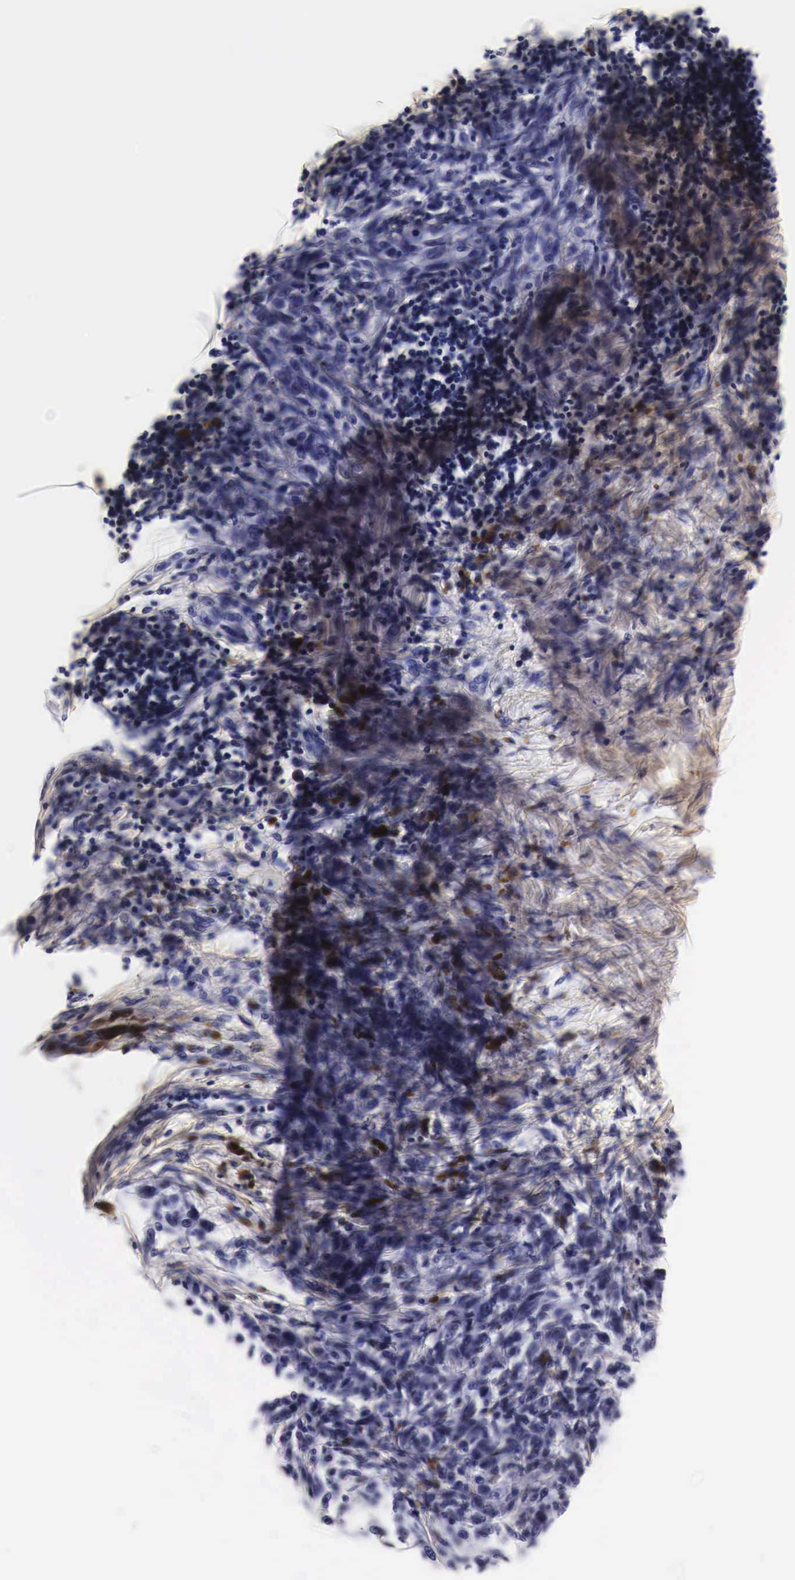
{"staining": {"intensity": "negative", "quantity": "none", "location": "none"}, "tissue": "melanoma", "cell_type": "Tumor cells", "image_type": "cancer", "snomed": [{"axis": "morphology", "description": "Malignant melanoma, NOS"}, {"axis": "topography", "description": "Skin"}], "caption": "IHC histopathology image of neoplastic tissue: human malignant melanoma stained with DAB demonstrates no significant protein positivity in tumor cells.", "gene": "EGFR", "patient": {"sex": "male", "age": 70}}